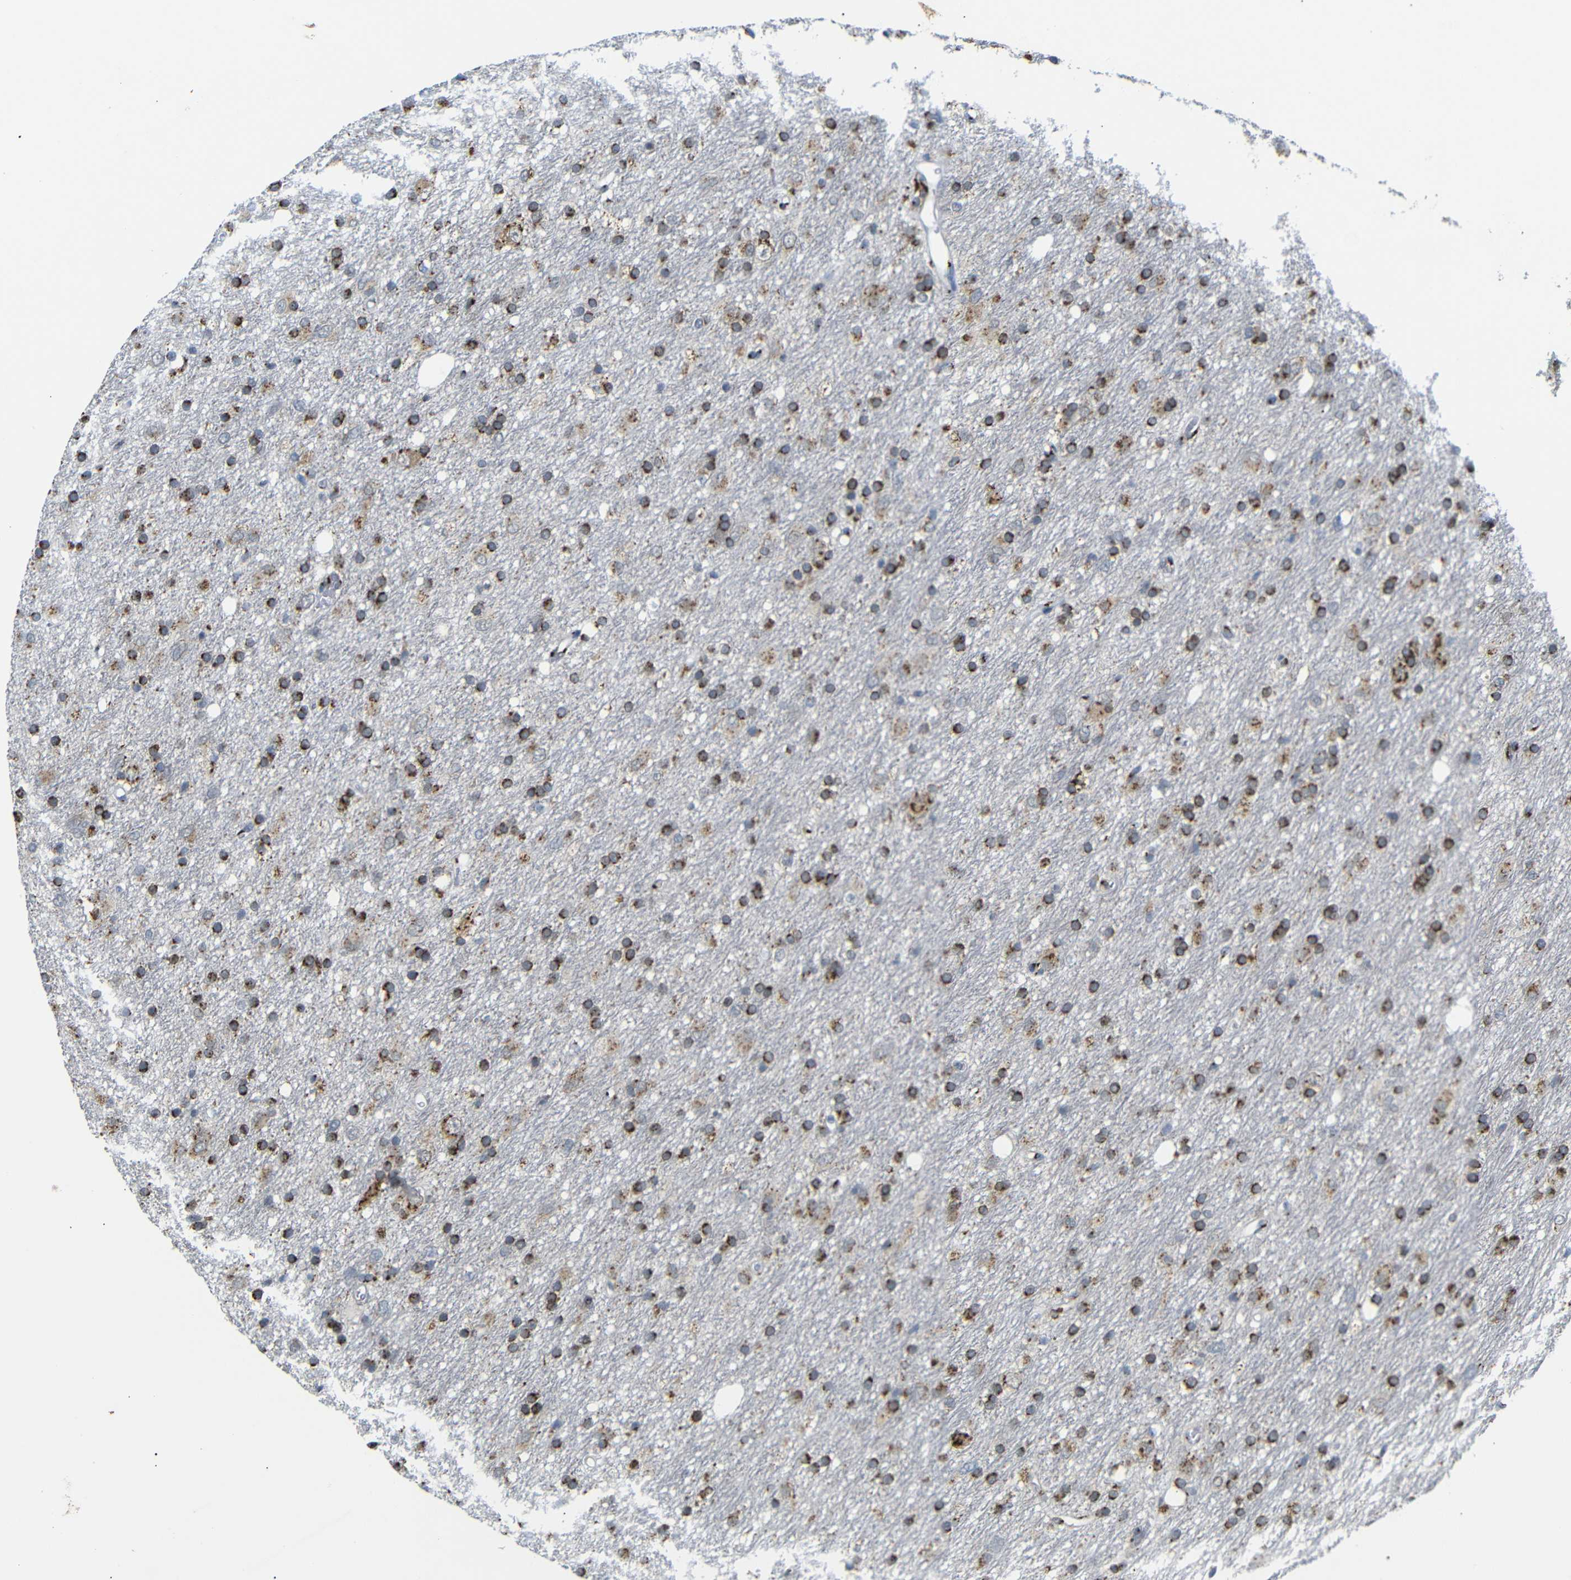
{"staining": {"intensity": "strong", "quantity": ">75%", "location": "cytoplasmic/membranous"}, "tissue": "glioma", "cell_type": "Tumor cells", "image_type": "cancer", "snomed": [{"axis": "morphology", "description": "Glioma, malignant, Low grade"}, {"axis": "topography", "description": "Brain"}], "caption": "Immunohistochemical staining of glioma displays strong cytoplasmic/membranous protein expression in approximately >75% of tumor cells. Using DAB (brown) and hematoxylin (blue) stains, captured at high magnification using brightfield microscopy.", "gene": "TGOLN2", "patient": {"sex": "male", "age": 77}}